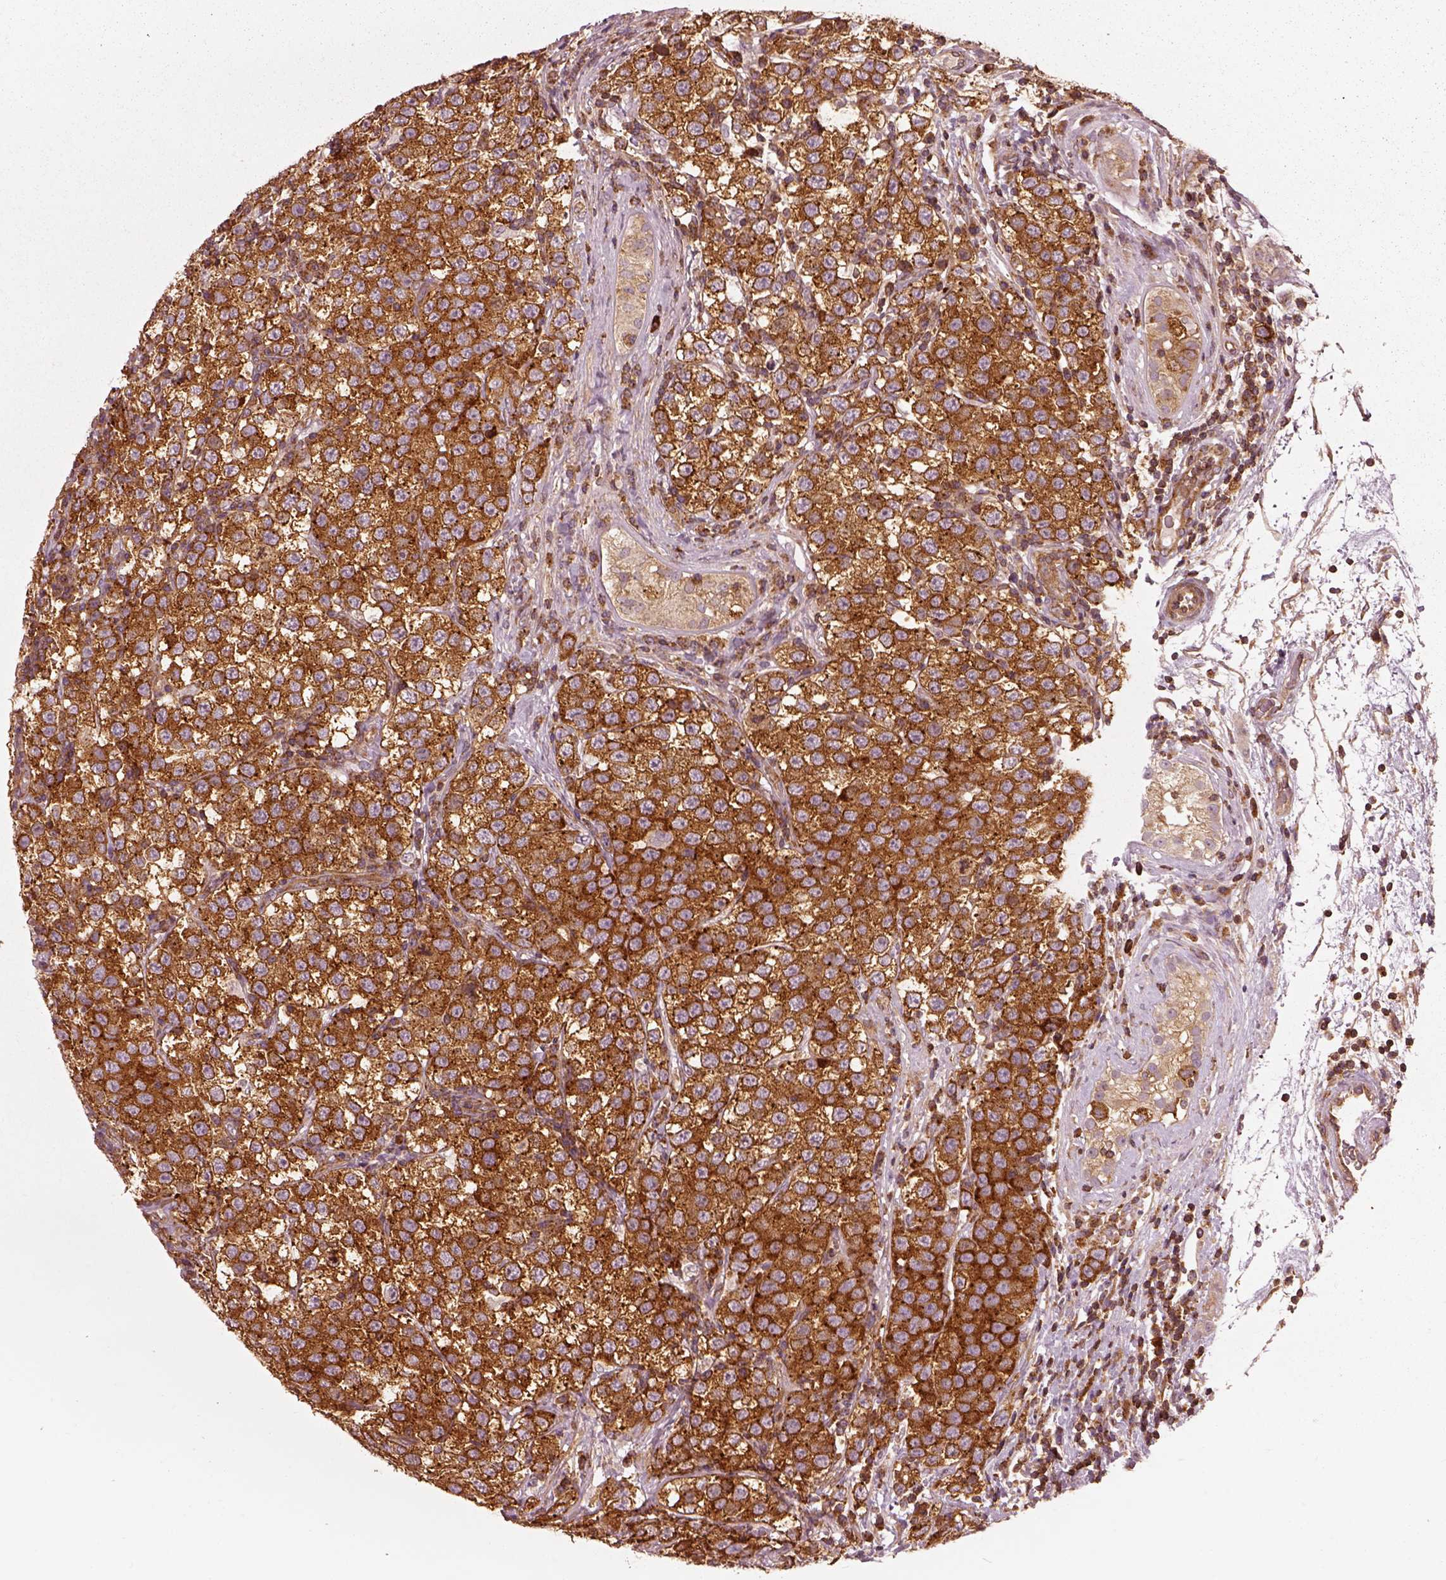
{"staining": {"intensity": "strong", "quantity": ">75%", "location": "cytoplasmic/membranous"}, "tissue": "testis cancer", "cell_type": "Tumor cells", "image_type": "cancer", "snomed": [{"axis": "morphology", "description": "Seminoma, NOS"}, {"axis": "topography", "description": "Testis"}], "caption": "High-power microscopy captured an IHC histopathology image of testis cancer (seminoma), revealing strong cytoplasmic/membranous positivity in approximately >75% of tumor cells. Immunohistochemistry (ihc) stains the protein of interest in brown and the nuclei are stained blue.", "gene": "LSM14A", "patient": {"sex": "male", "age": 34}}